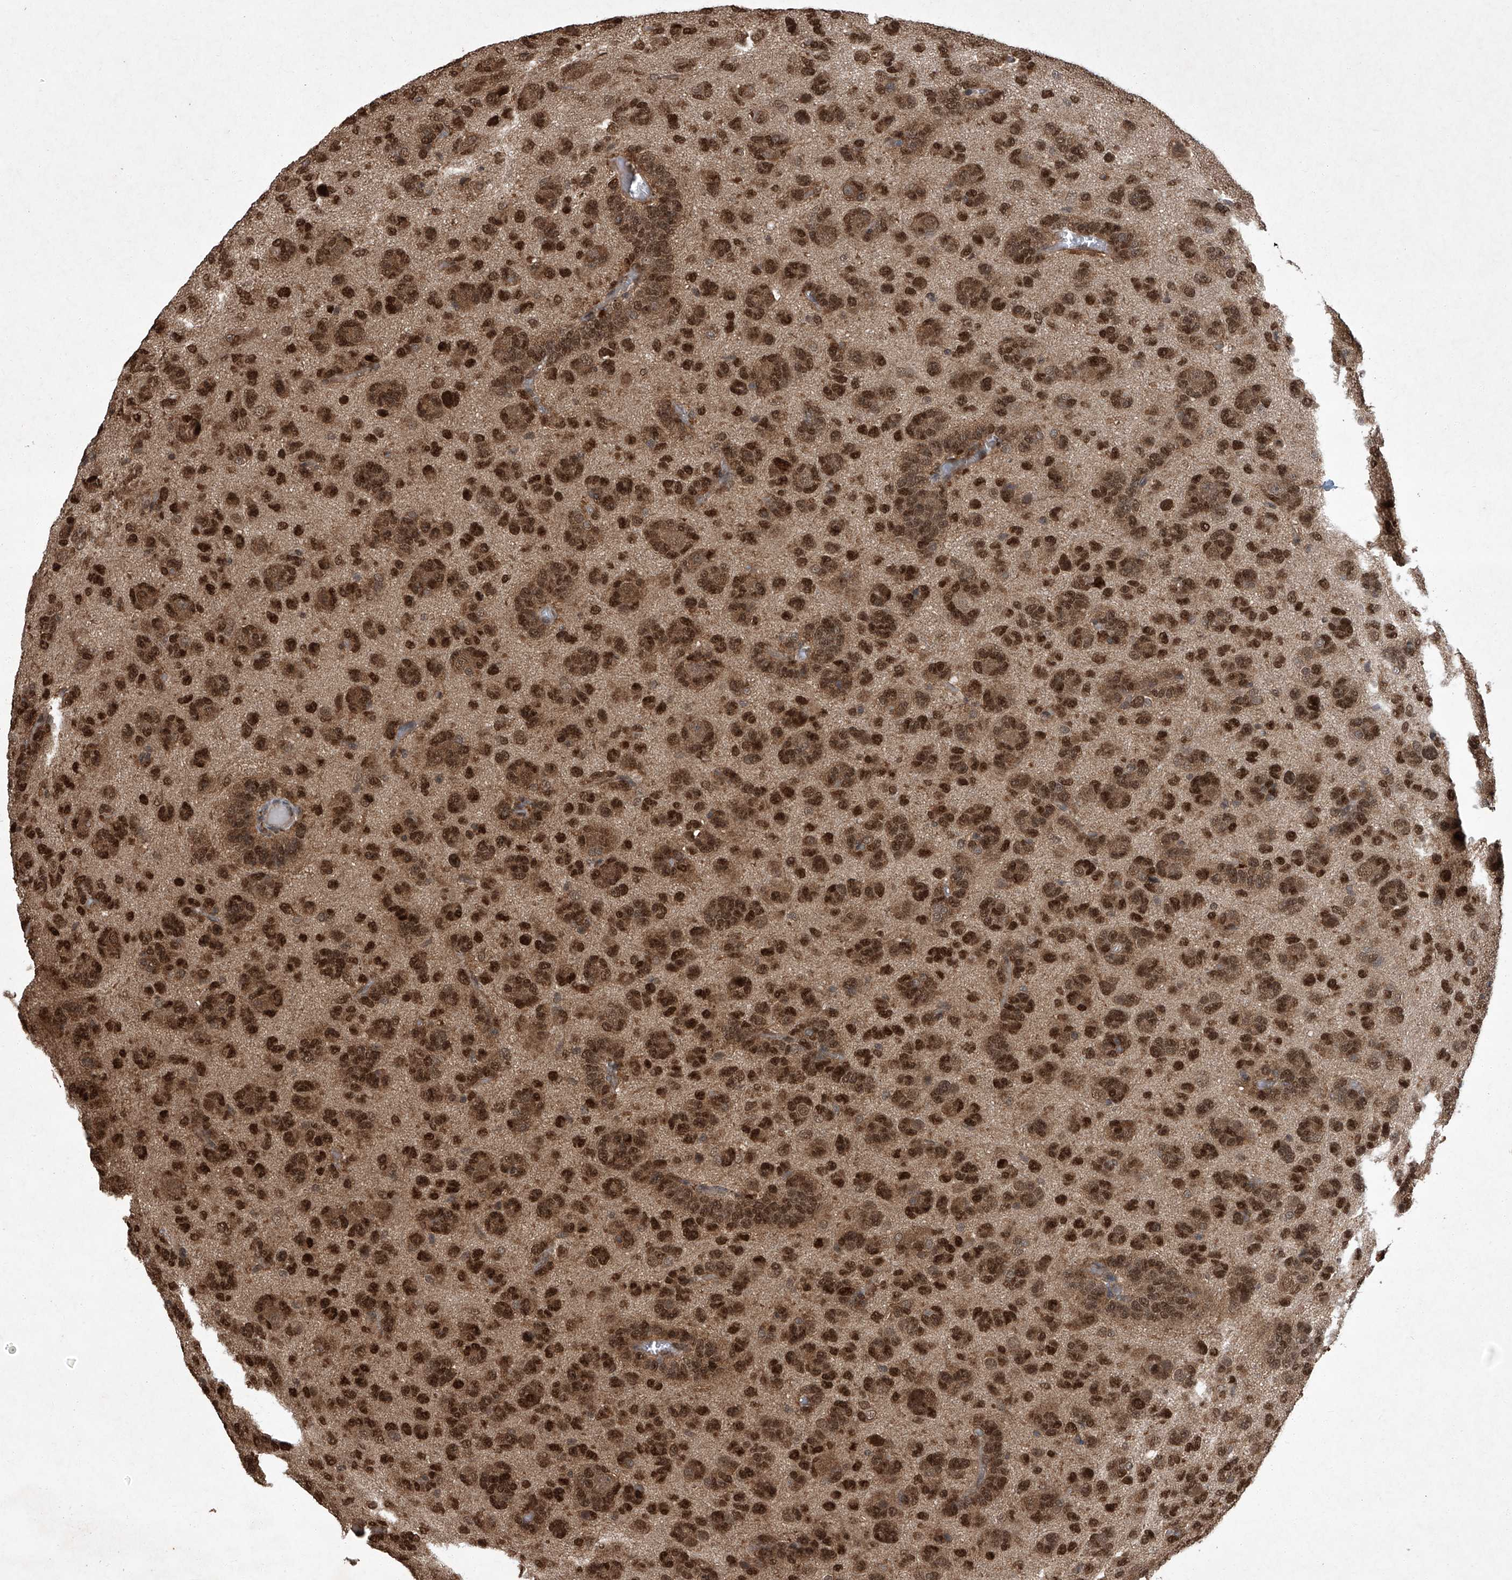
{"staining": {"intensity": "strong", "quantity": ">75%", "location": "cytoplasmic/membranous,nuclear"}, "tissue": "glioma", "cell_type": "Tumor cells", "image_type": "cancer", "snomed": [{"axis": "morphology", "description": "Glioma, malignant, High grade"}, {"axis": "topography", "description": "Brain"}], "caption": "Glioma was stained to show a protein in brown. There is high levels of strong cytoplasmic/membranous and nuclear positivity in about >75% of tumor cells.", "gene": "TSNAX", "patient": {"sex": "female", "age": 59}}